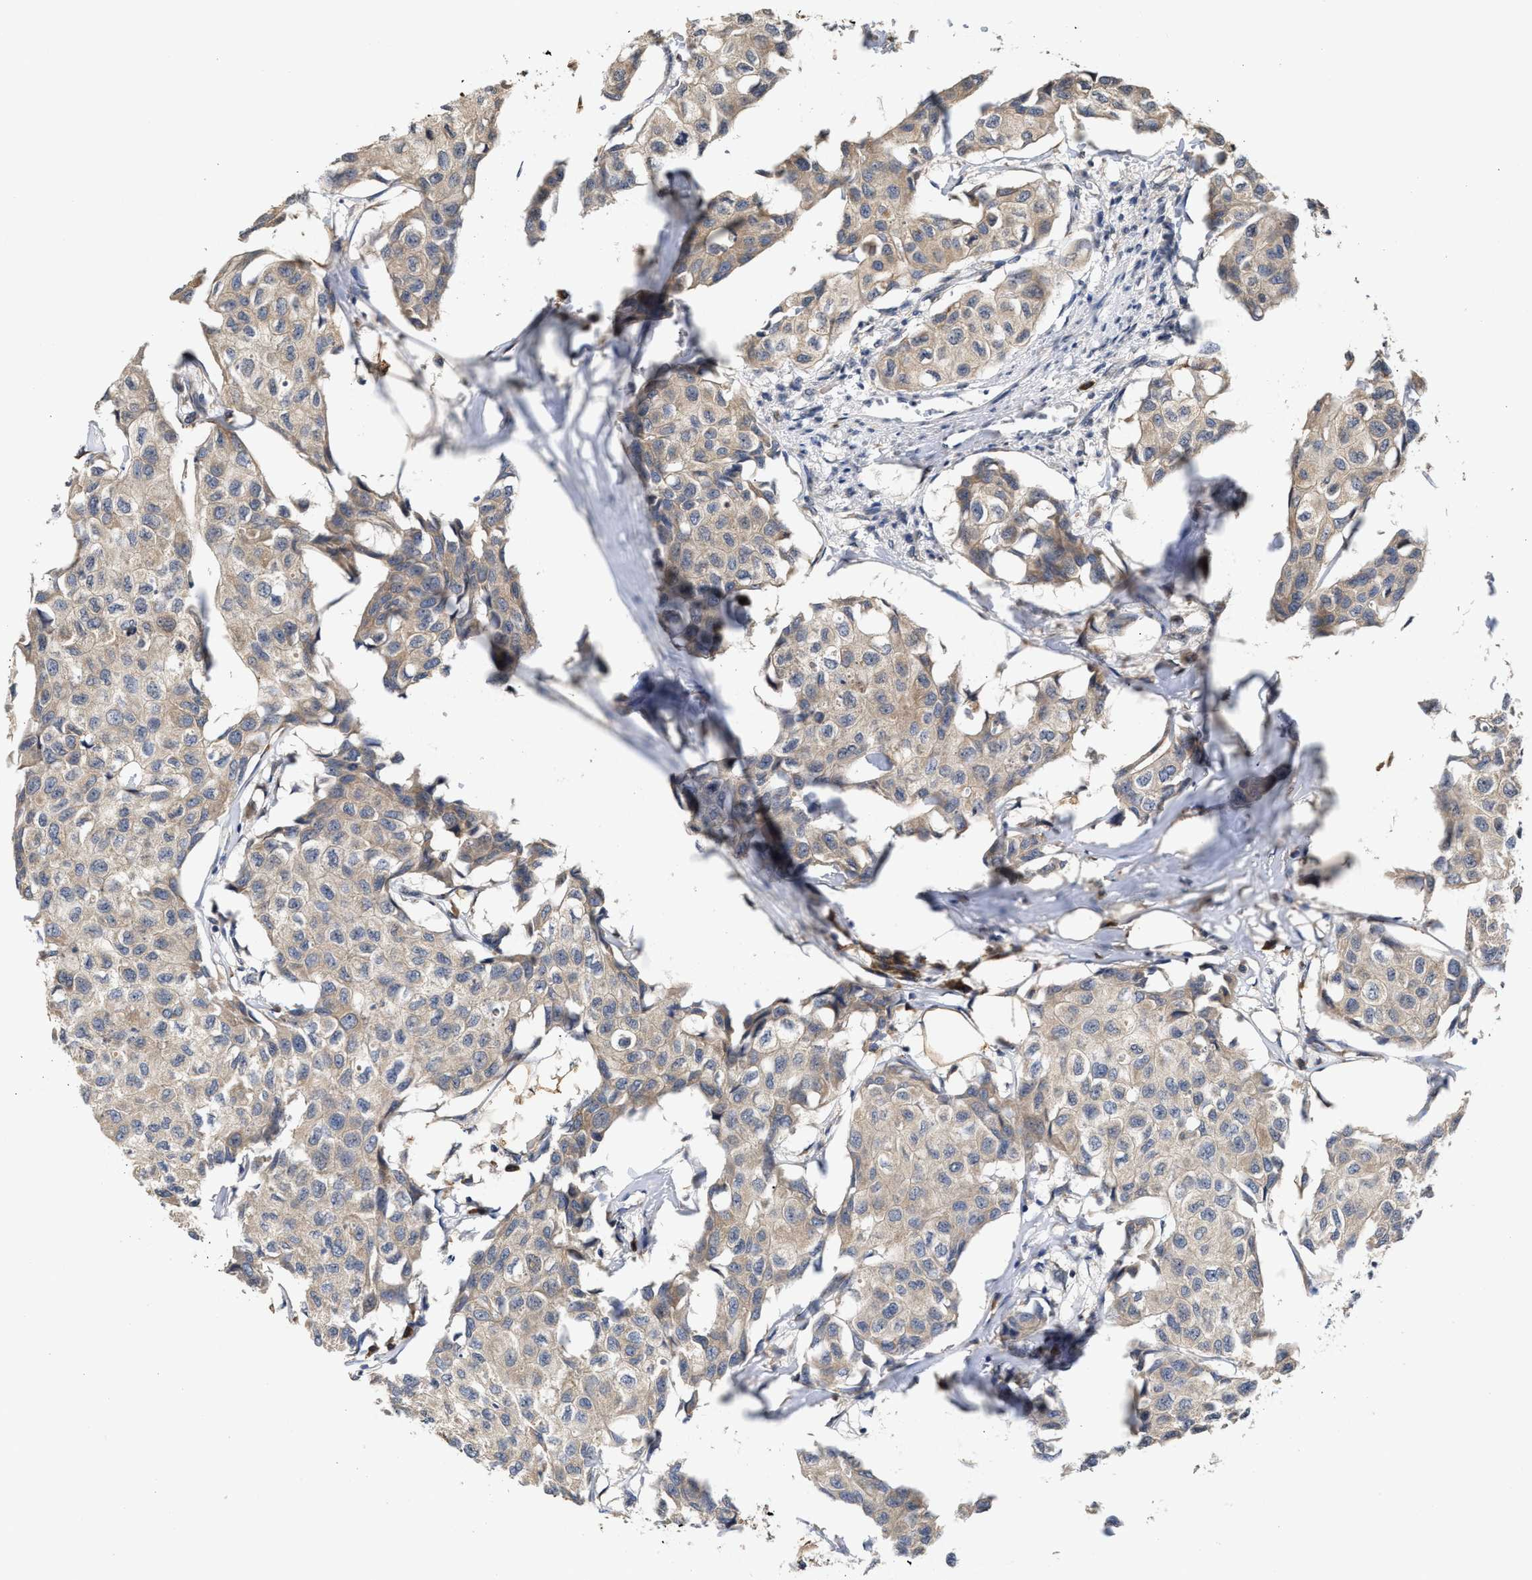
{"staining": {"intensity": "moderate", "quantity": "25%-75%", "location": "cytoplasmic/membranous"}, "tissue": "breast cancer", "cell_type": "Tumor cells", "image_type": "cancer", "snomed": [{"axis": "morphology", "description": "Duct carcinoma"}, {"axis": "topography", "description": "Breast"}], "caption": "Protein expression analysis of human breast cancer reveals moderate cytoplasmic/membranous expression in about 25%-75% of tumor cells.", "gene": "SAR1A", "patient": {"sex": "female", "age": 80}}